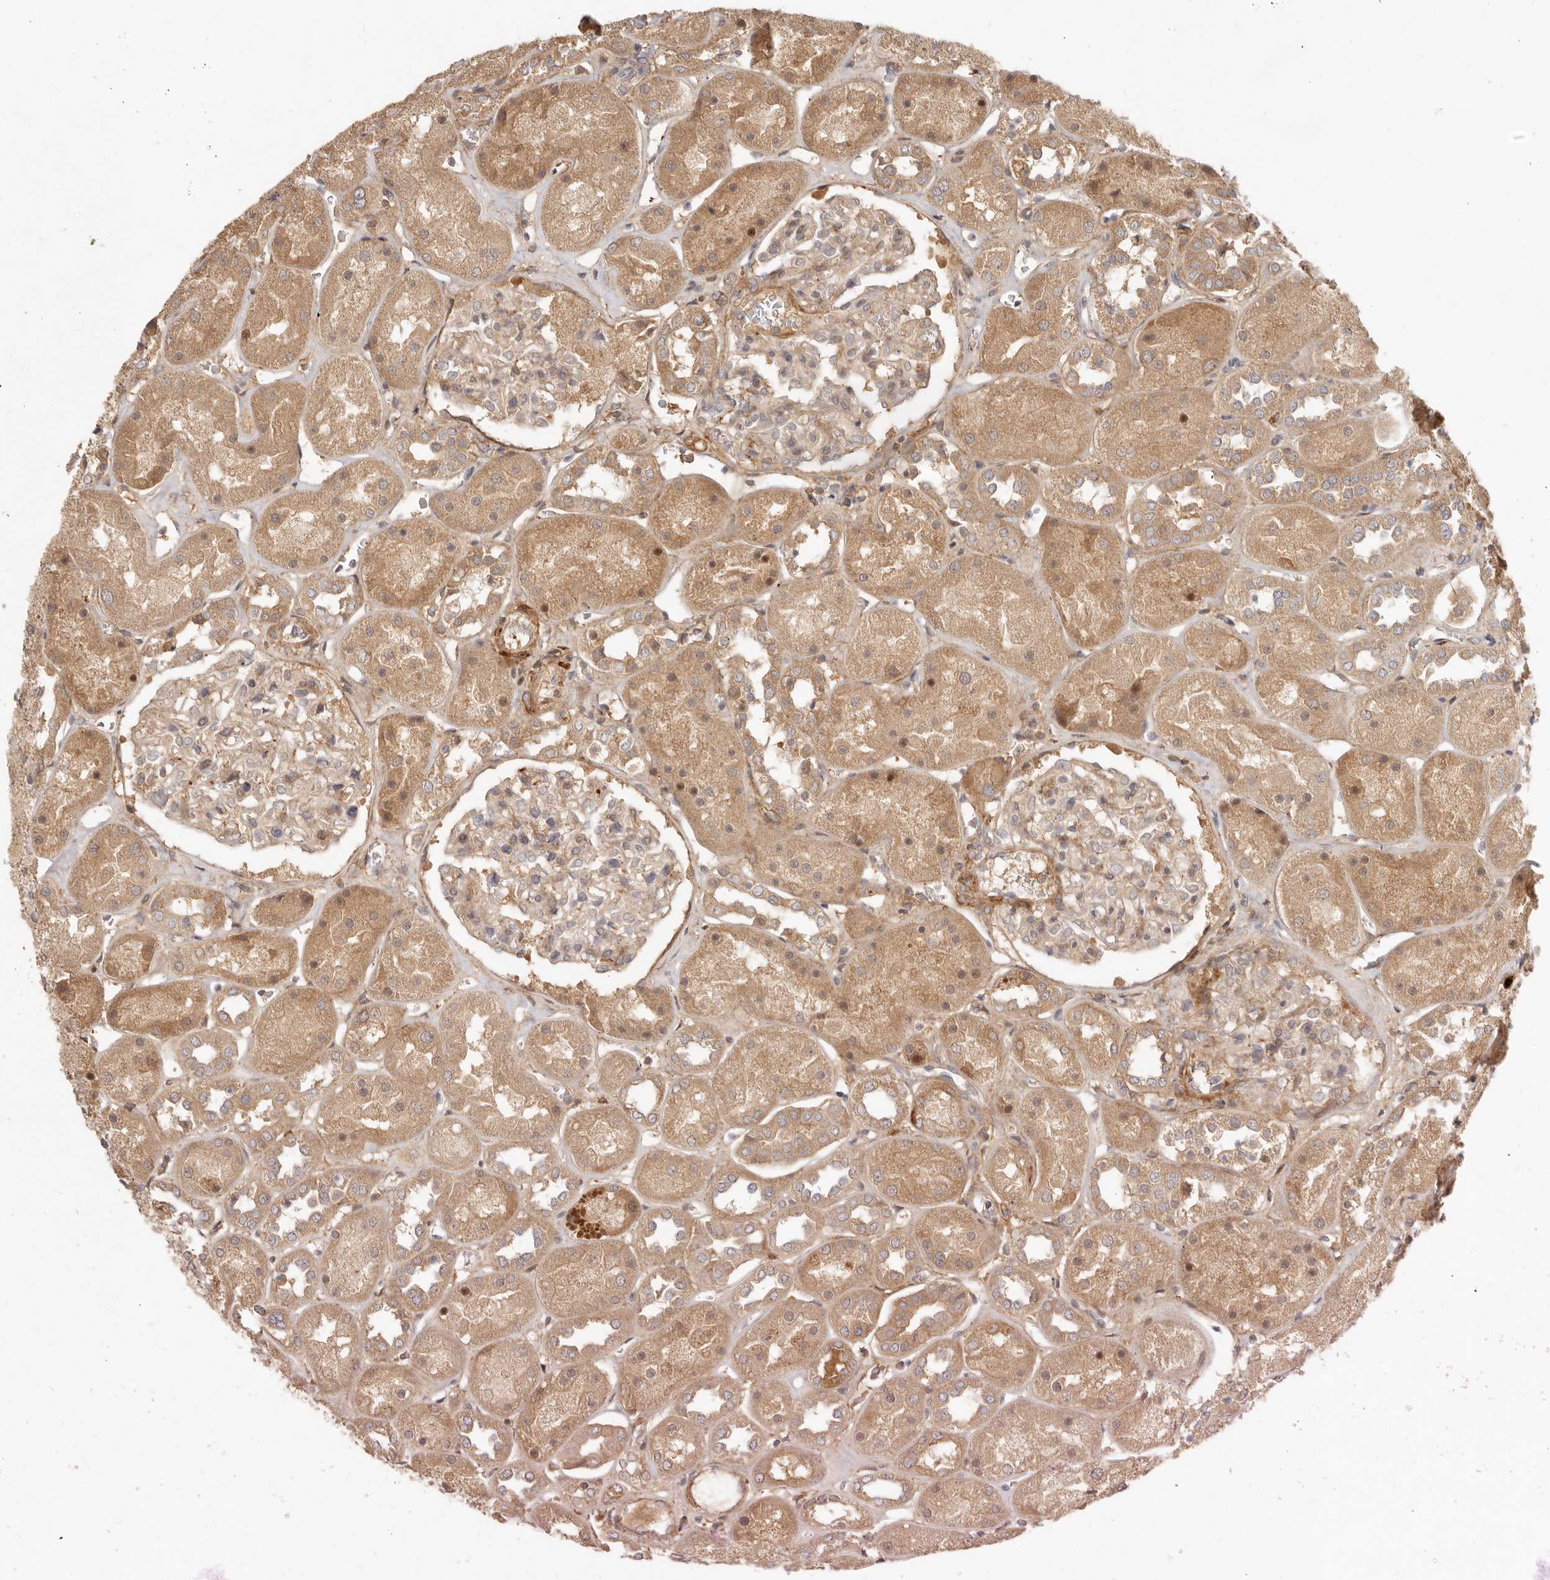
{"staining": {"intensity": "weak", "quantity": "25%-75%", "location": "cytoplasmic/membranous"}, "tissue": "kidney", "cell_type": "Cells in glomeruli", "image_type": "normal", "snomed": [{"axis": "morphology", "description": "Normal tissue, NOS"}, {"axis": "topography", "description": "Kidney"}], "caption": "Immunohistochemical staining of unremarkable kidney demonstrates 25%-75% levels of weak cytoplasmic/membranous protein expression in approximately 25%-75% of cells in glomeruli. The staining is performed using DAB (3,3'-diaminobenzidine) brown chromogen to label protein expression. The nuclei are counter-stained blue using hematoxylin.", "gene": "VIPR1", "patient": {"sex": "male", "age": 70}}